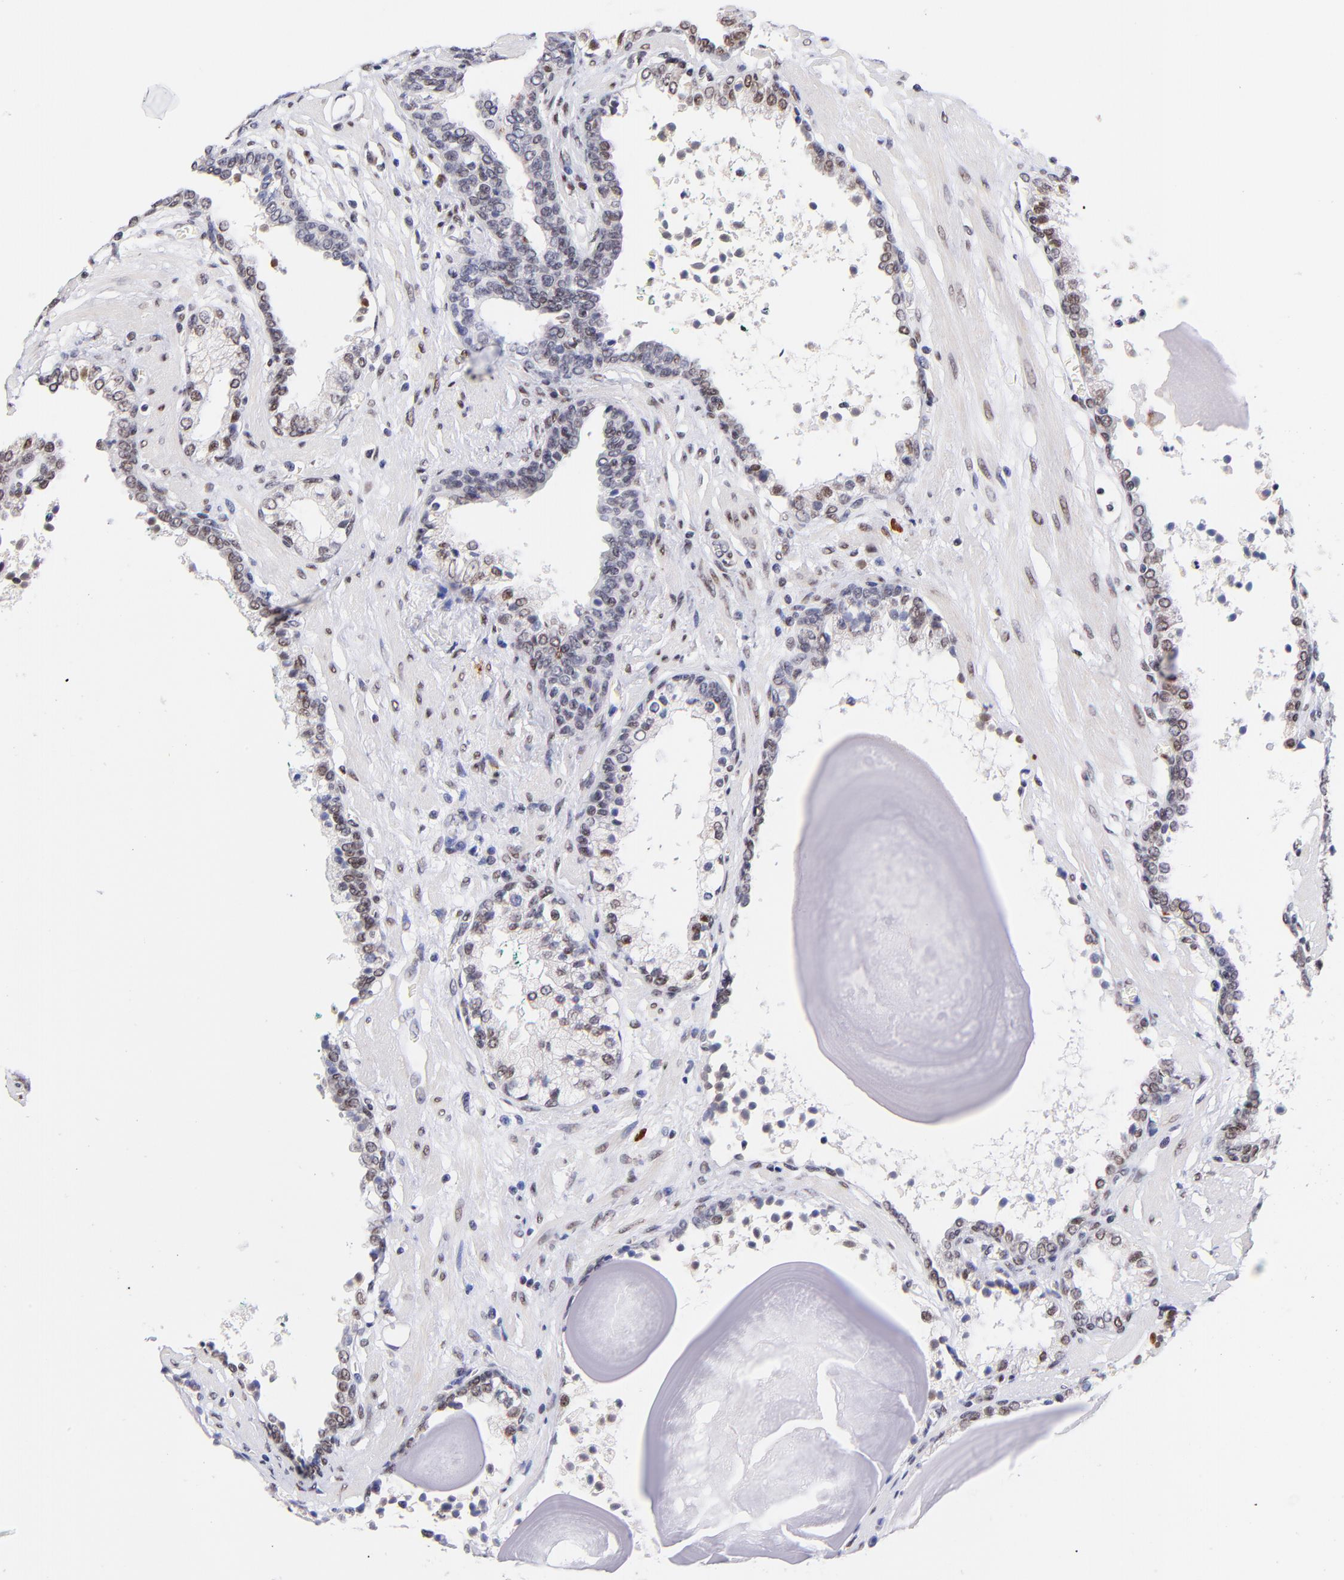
{"staining": {"intensity": "moderate", "quantity": ">75%", "location": "nuclear"}, "tissue": "prostate cancer", "cell_type": "Tumor cells", "image_type": "cancer", "snomed": [{"axis": "morphology", "description": "Adenocarcinoma, Medium grade"}, {"axis": "topography", "description": "Prostate"}], "caption": "An image of prostate adenocarcinoma (medium-grade) stained for a protein demonstrates moderate nuclear brown staining in tumor cells. (Stains: DAB in brown, nuclei in blue, Microscopy: brightfield microscopy at high magnification).", "gene": "MIDEAS", "patient": {"sex": "male", "age": 70}}